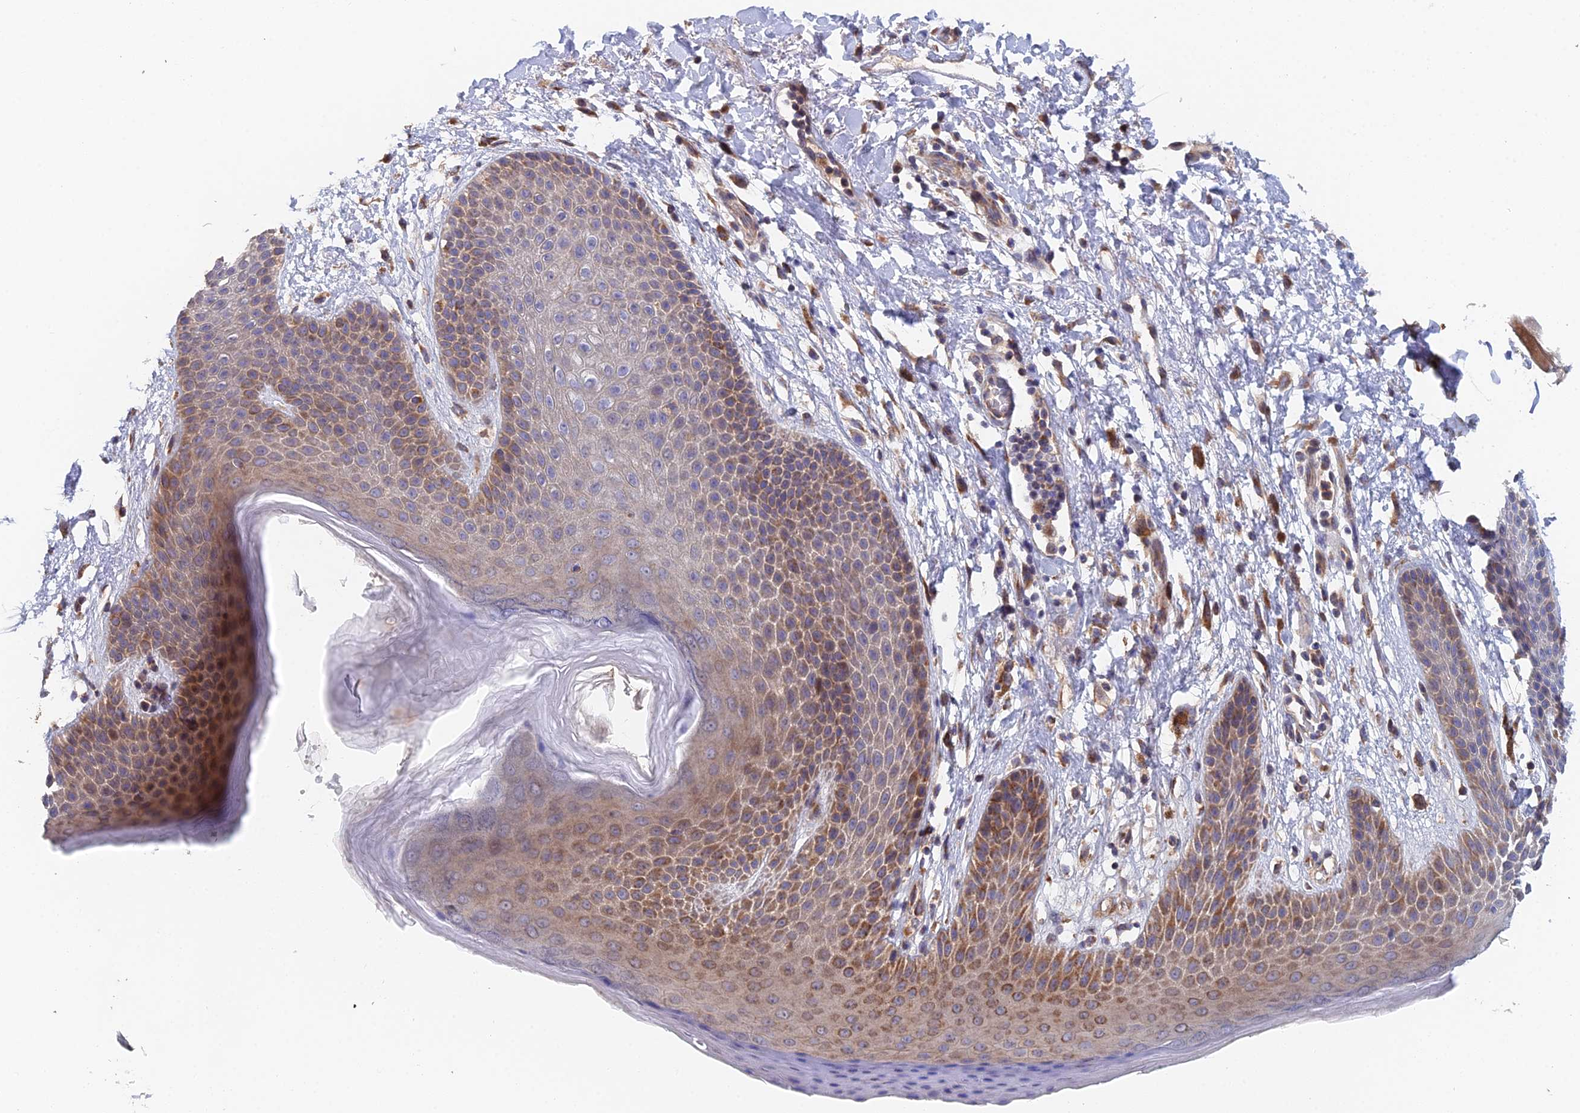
{"staining": {"intensity": "moderate", "quantity": "25%-75%", "location": "cytoplasmic/membranous"}, "tissue": "skin", "cell_type": "Epidermal cells", "image_type": "normal", "snomed": [{"axis": "morphology", "description": "Normal tissue, NOS"}, {"axis": "topography", "description": "Anal"}], "caption": "Brown immunohistochemical staining in unremarkable human skin displays moderate cytoplasmic/membranous staining in about 25%-75% of epidermal cells.", "gene": "ECSIT", "patient": {"sex": "male", "age": 74}}